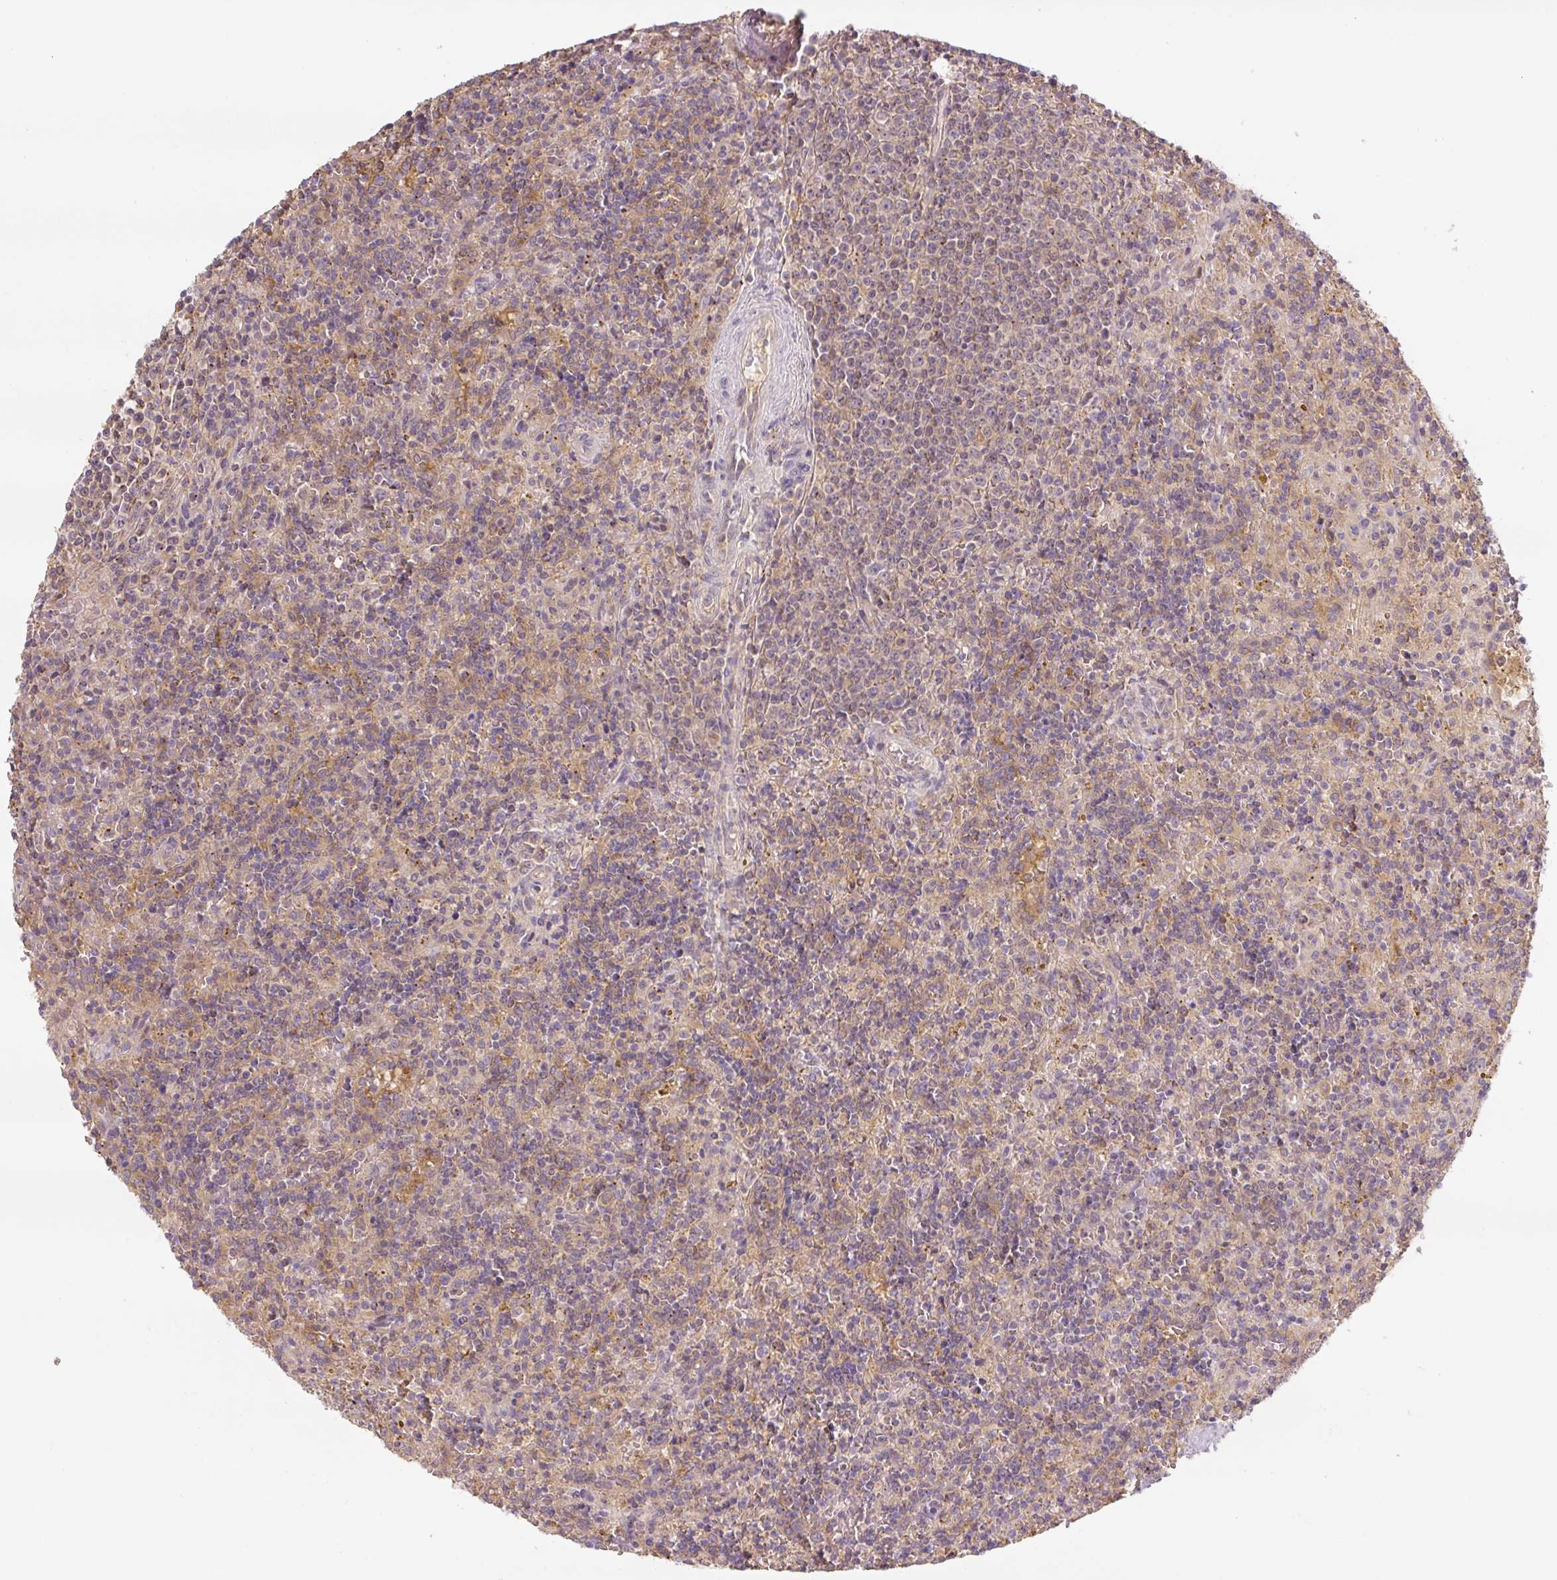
{"staining": {"intensity": "negative", "quantity": "none", "location": "none"}, "tissue": "lymphoma", "cell_type": "Tumor cells", "image_type": "cancer", "snomed": [{"axis": "morphology", "description": "Malignant lymphoma, non-Hodgkin's type, Low grade"}, {"axis": "topography", "description": "Spleen"}], "caption": "A micrograph of low-grade malignant lymphoma, non-Hodgkin's type stained for a protein displays no brown staining in tumor cells.", "gene": "C2orf73", "patient": {"sex": "male", "age": 67}}